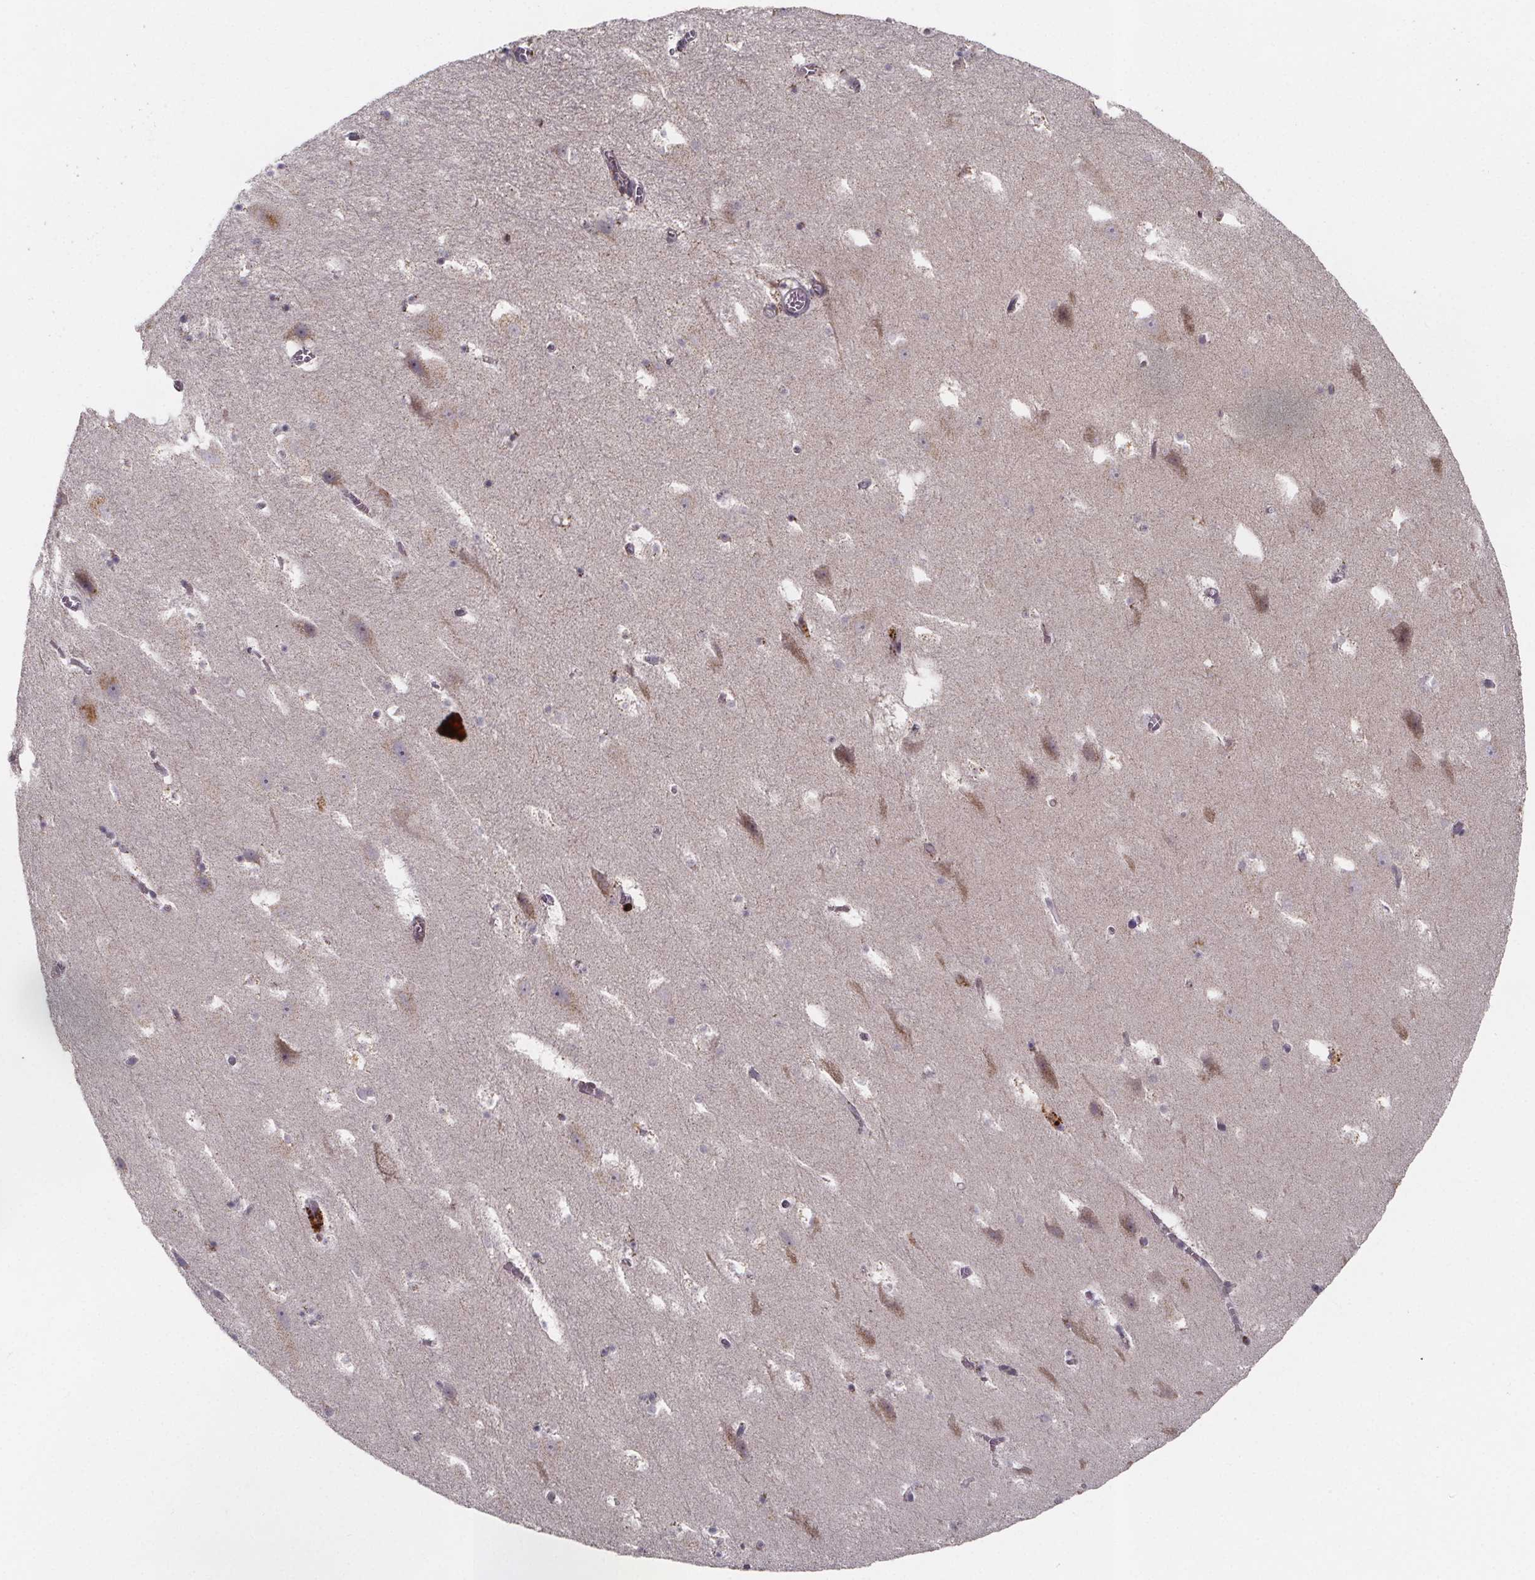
{"staining": {"intensity": "negative", "quantity": "none", "location": "none"}, "tissue": "hippocampus", "cell_type": "Glial cells", "image_type": "normal", "snomed": [{"axis": "morphology", "description": "Normal tissue, NOS"}, {"axis": "topography", "description": "Hippocampus"}], "caption": "Hippocampus was stained to show a protein in brown. There is no significant expression in glial cells. The staining is performed using DAB brown chromogen with nuclei counter-stained in using hematoxylin.", "gene": "NDST1", "patient": {"sex": "male", "age": 45}}